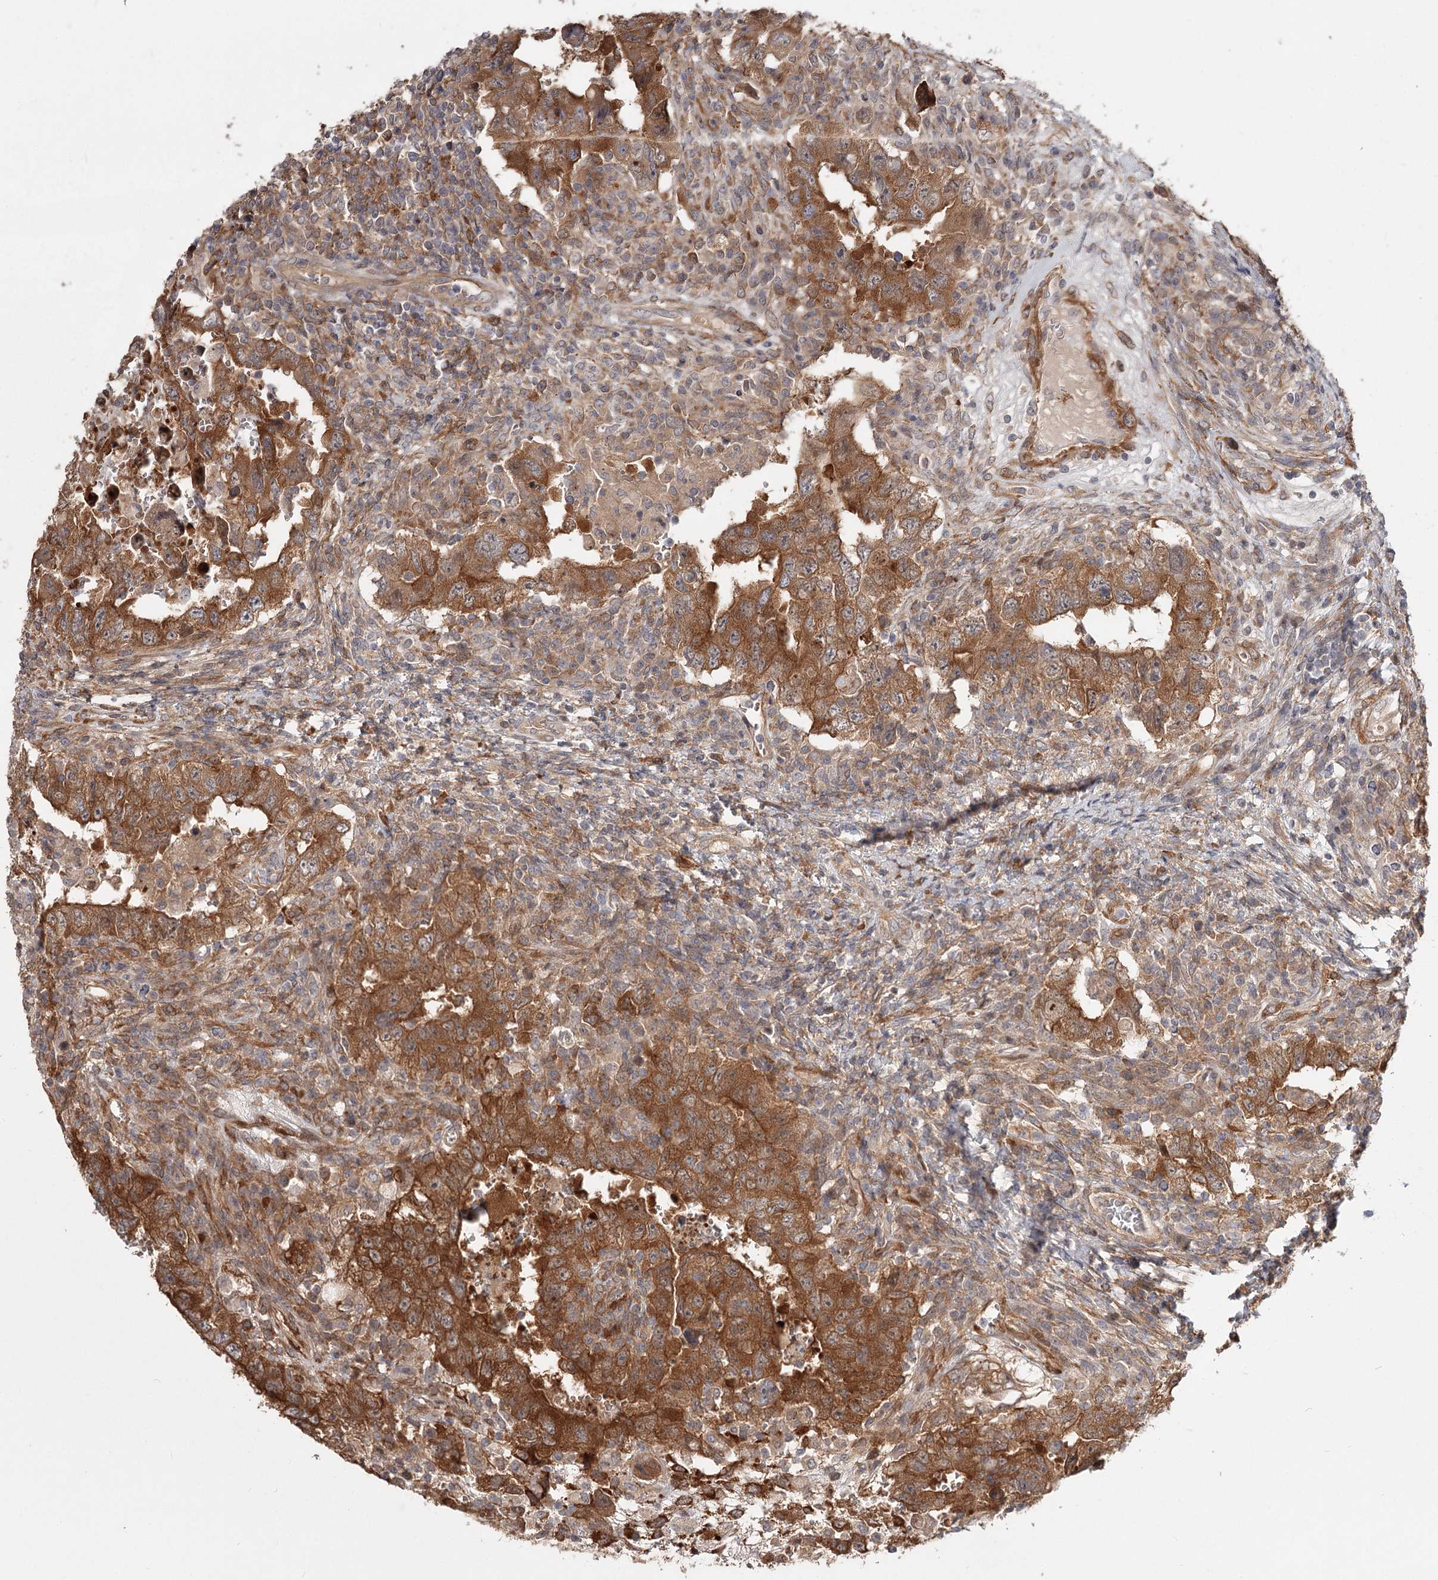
{"staining": {"intensity": "moderate", "quantity": ">75%", "location": "cytoplasmic/membranous"}, "tissue": "testis cancer", "cell_type": "Tumor cells", "image_type": "cancer", "snomed": [{"axis": "morphology", "description": "Carcinoma, Embryonal, NOS"}, {"axis": "topography", "description": "Testis"}], "caption": "Testis cancer (embryonal carcinoma) stained for a protein demonstrates moderate cytoplasmic/membranous positivity in tumor cells. (DAB (3,3'-diaminobenzidine) = brown stain, brightfield microscopy at high magnification).", "gene": "CCNG2", "patient": {"sex": "male", "age": 26}}